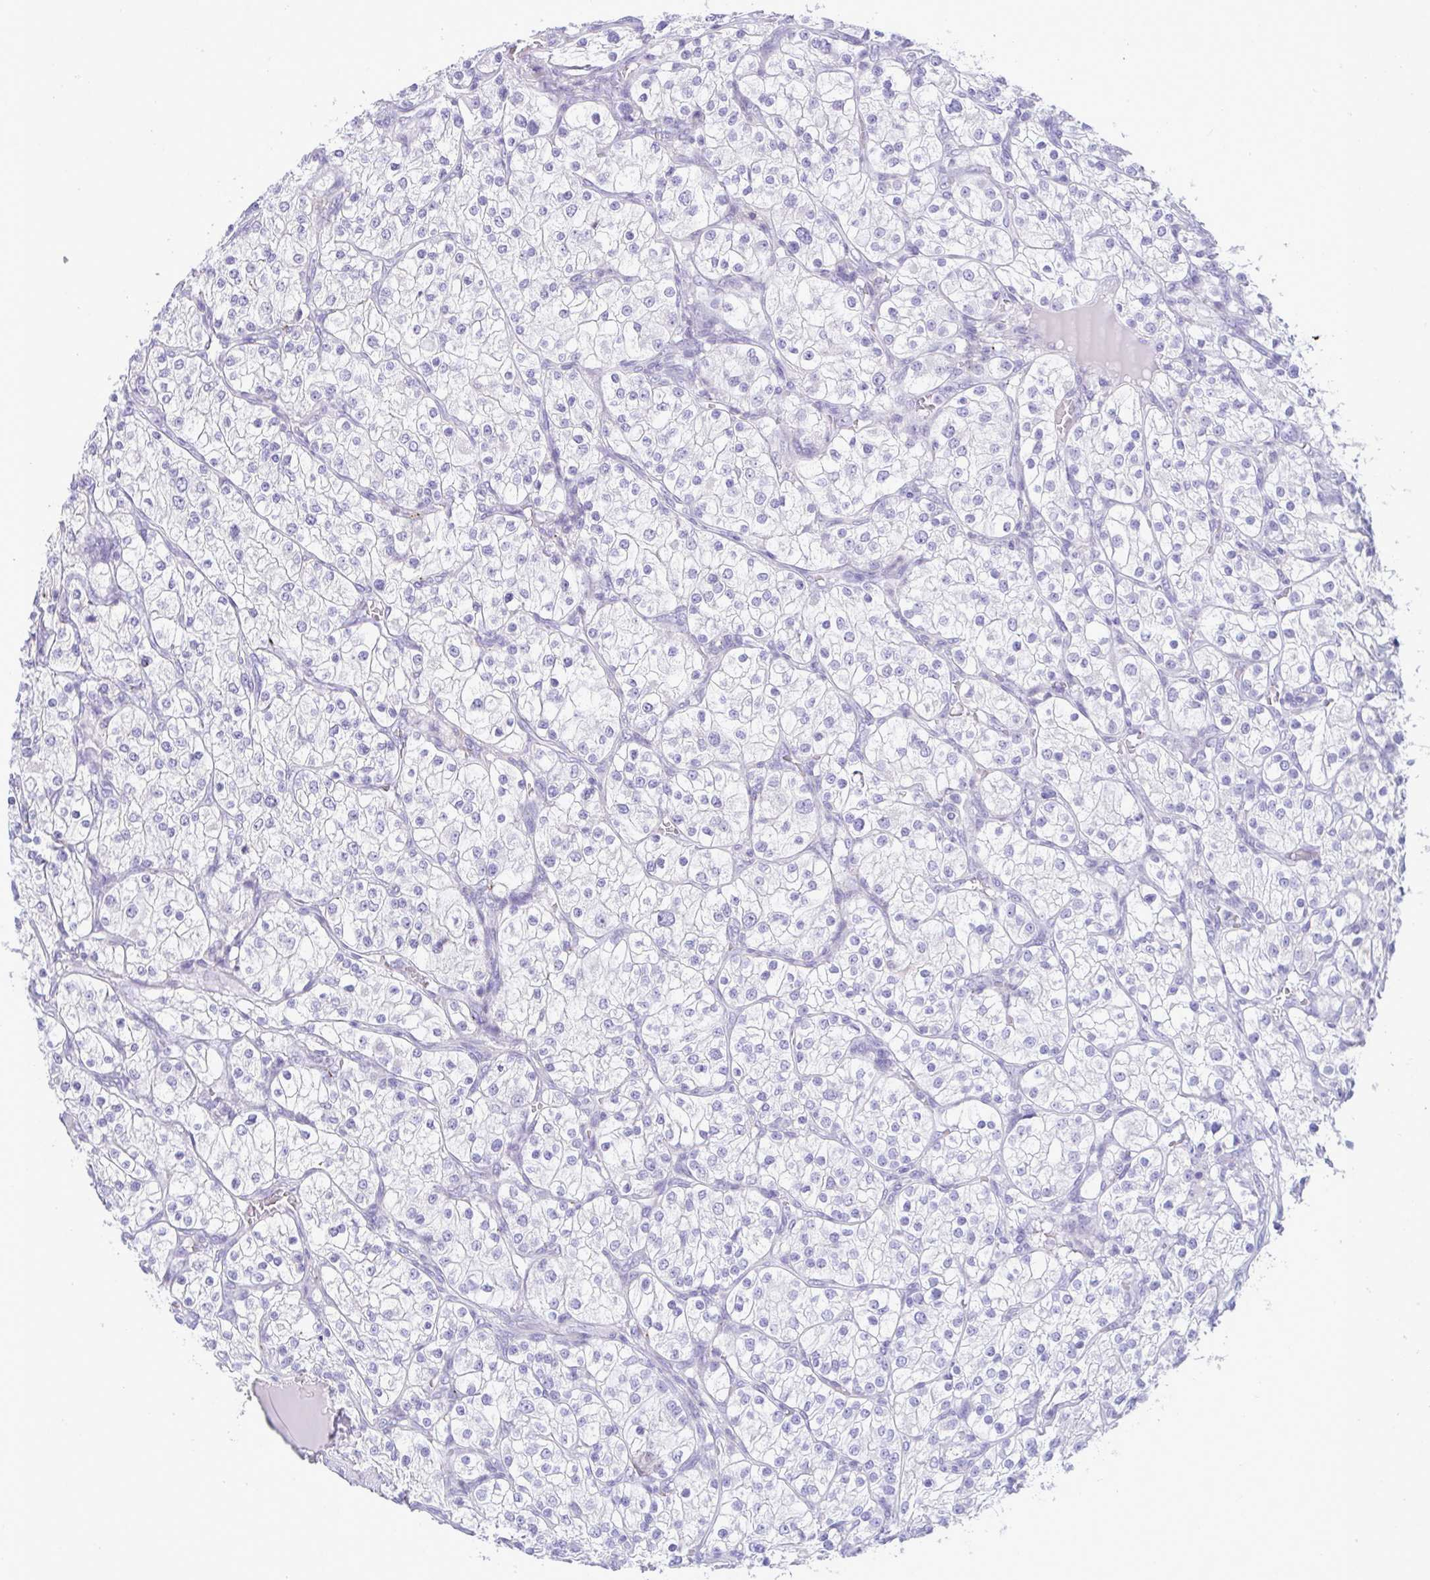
{"staining": {"intensity": "negative", "quantity": "none", "location": "none"}, "tissue": "renal cancer", "cell_type": "Tumor cells", "image_type": "cancer", "snomed": [{"axis": "morphology", "description": "Adenocarcinoma, NOS"}, {"axis": "topography", "description": "Kidney"}], "caption": "A photomicrograph of renal adenocarcinoma stained for a protein reveals no brown staining in tumor cells.", "gene": "RGPD5", "patient": {"sex": "male", "age": 80}}